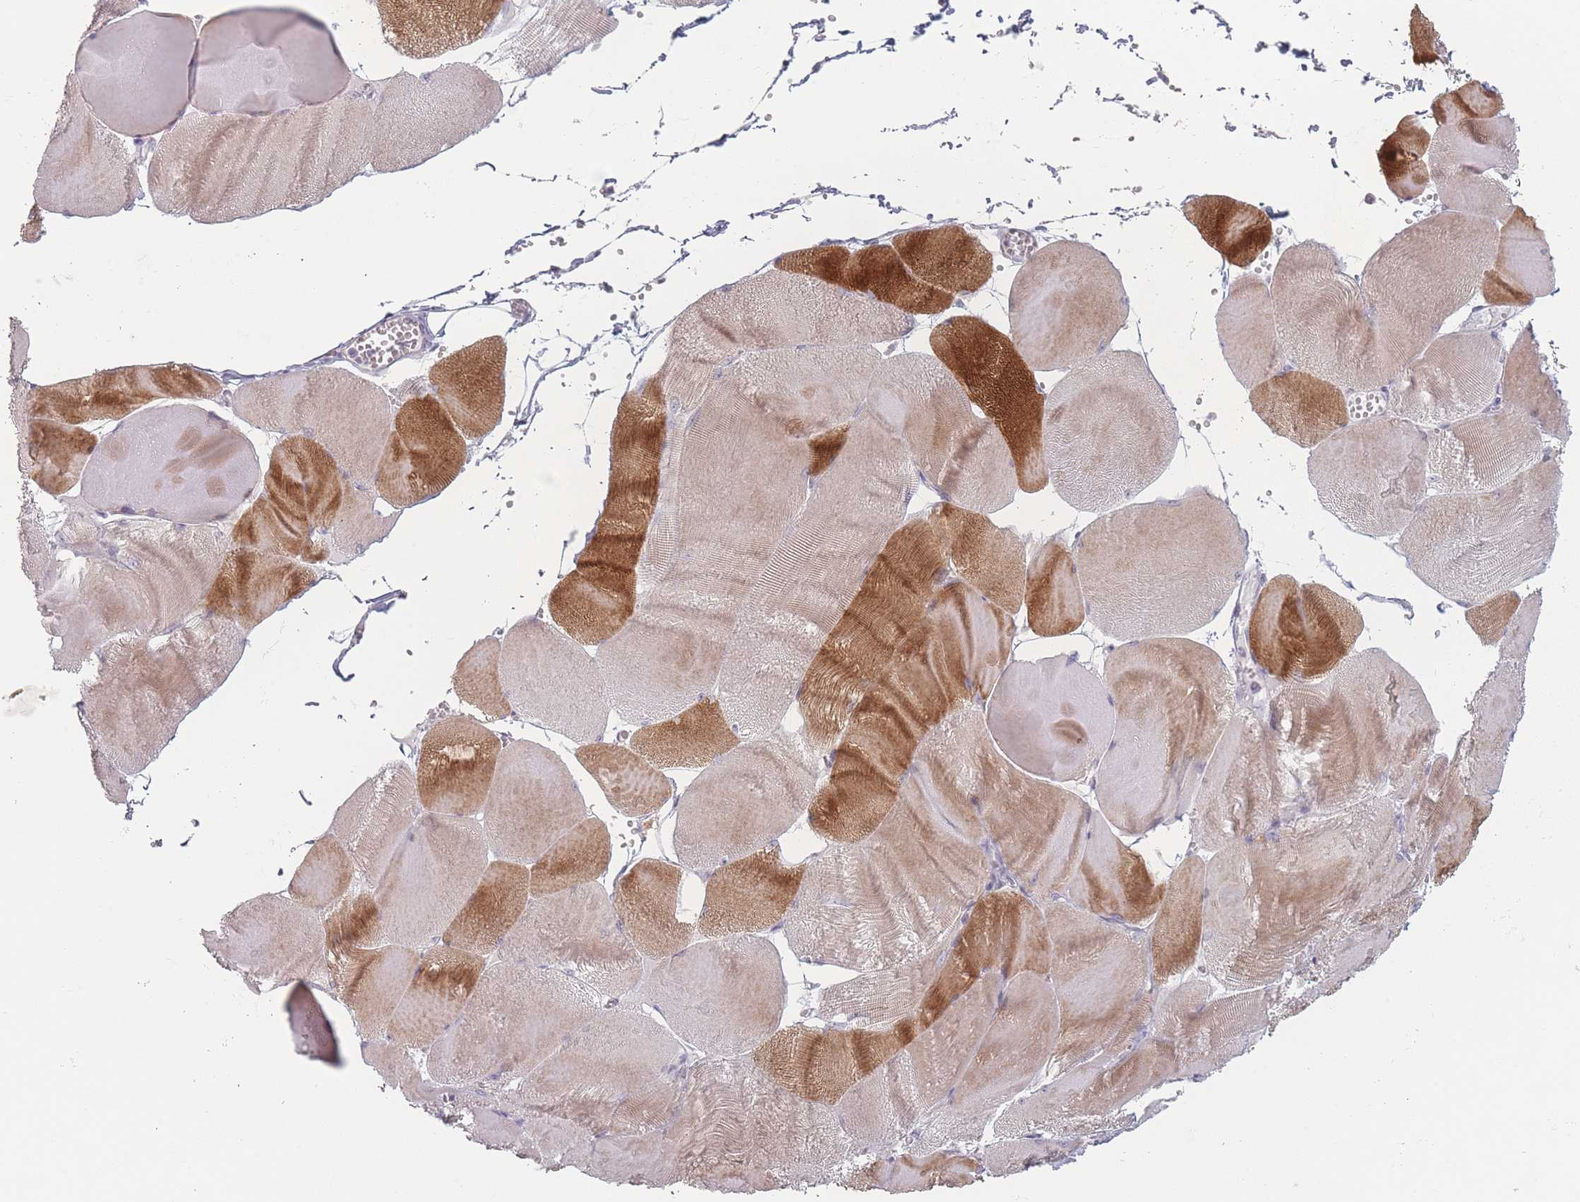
{"staining": {"intensity": "strong", "quantity": "25%-75%", "location": "cytoplasmic/membranous"}, "tissue": "skeletal muscle", "cell_type": "Myocytes", "image_type": "normal", "snomed": [{"axis": "morphology", "description": "Normal tissue, NOS"}, {"axis": "morphology", "description": "Basal cell carcinoma"}, {"axis": "topography", "description": "Skeletal muscle"}], "caption": "Immunohistochemistry (DAB) staining of normal skeletal muscle demonstrates strong cytoplasmic/membranous protein positivity in approximately 25%-75% of myocytes.", "gene": "RASL10B", "patient": {"sex": "female", "age": 64}}